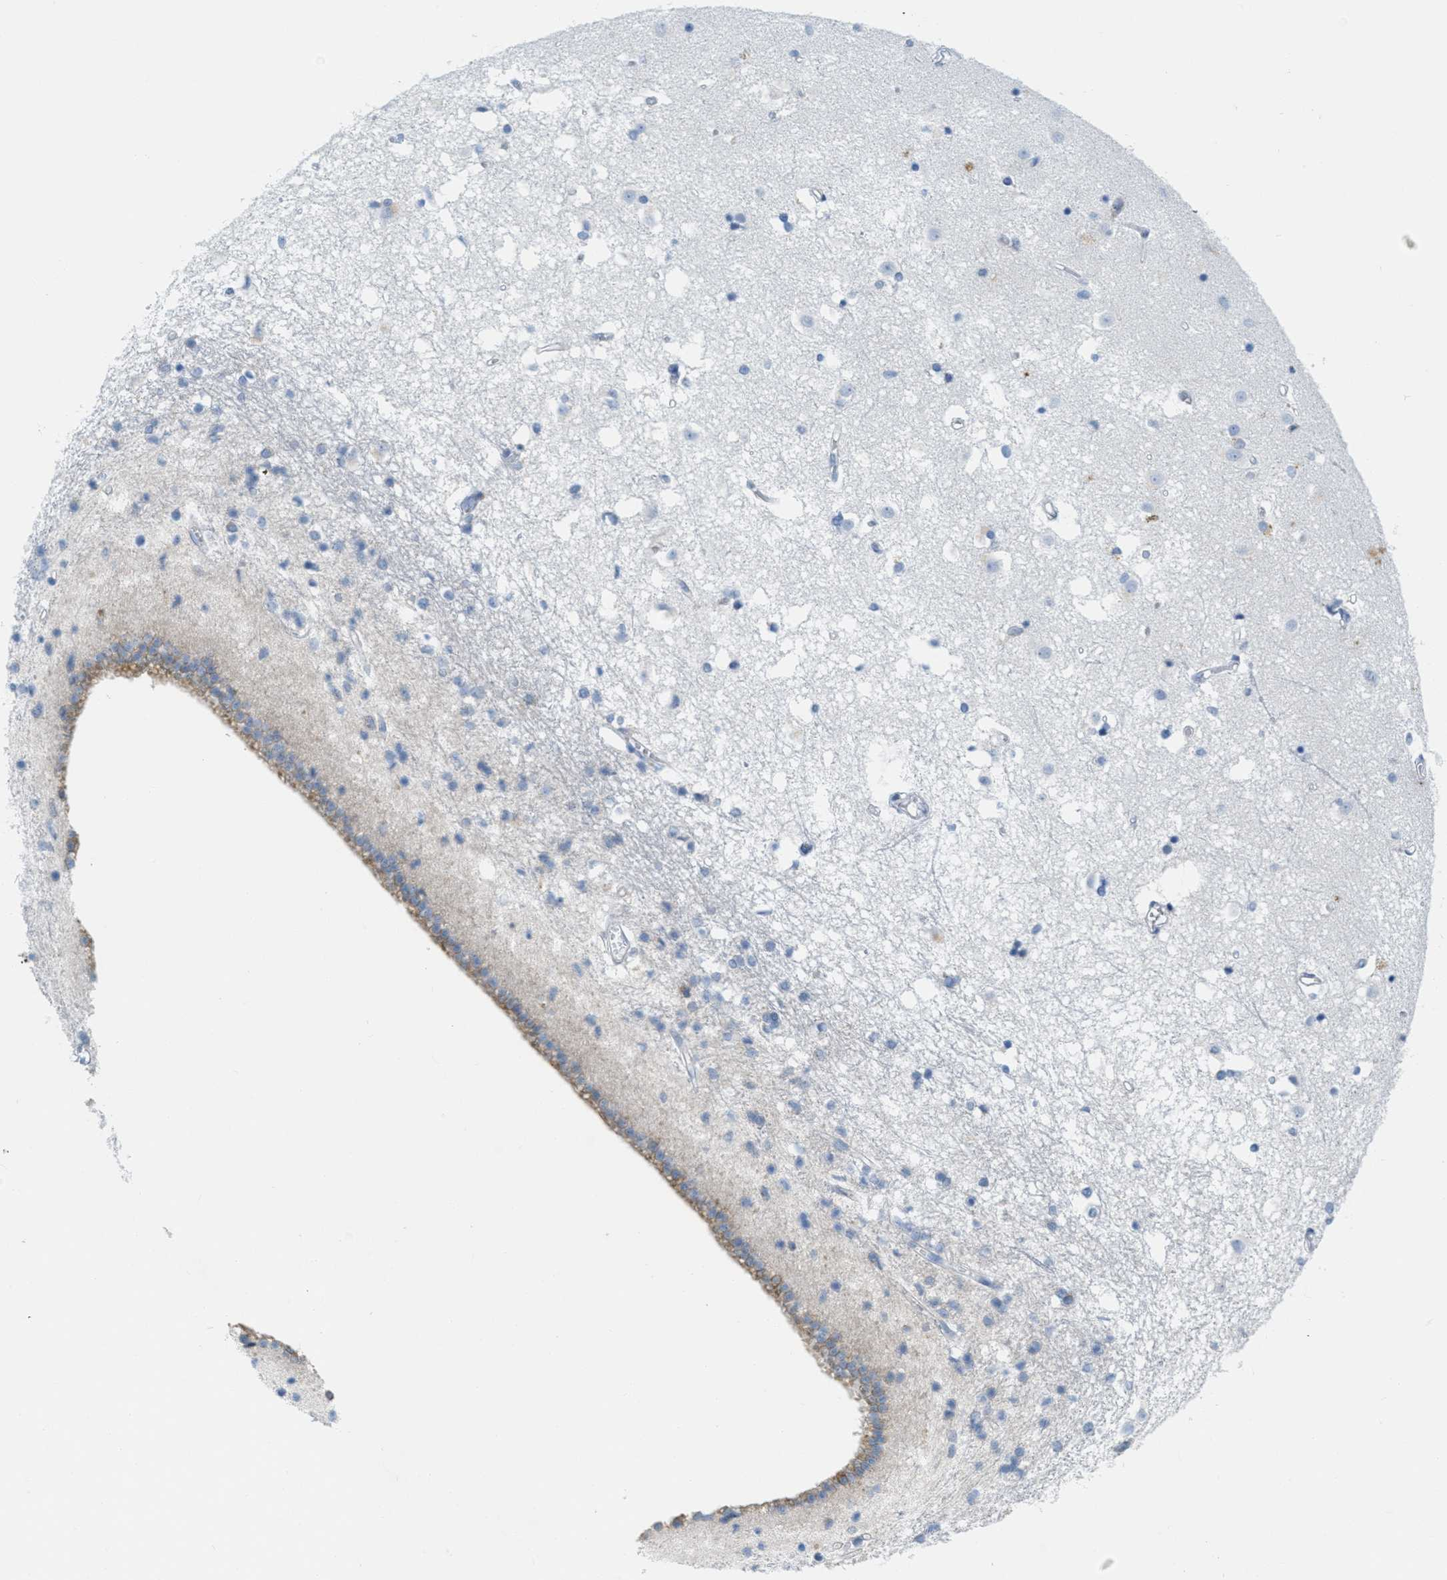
{"staining": {"intensity": "negative", "quantity": "none", "location": "none"}, "tissue": "caudate", "cell_type": "Glial cells", "image_type": "normal", "snomed": [{"axis": "morphology", "description": "Normal tissue, NOS"}, {"axis": "topography", "description": "Lateral ventricle wall"}], "caption": "High magnification brightfield microscopy of normal caudate stained with DAB (brown) and counterstained with hematoxylin (blue): glial cells show no significant positivity.", "gene": "TEX264", "patient": {"sex": "male", "age": 45}}